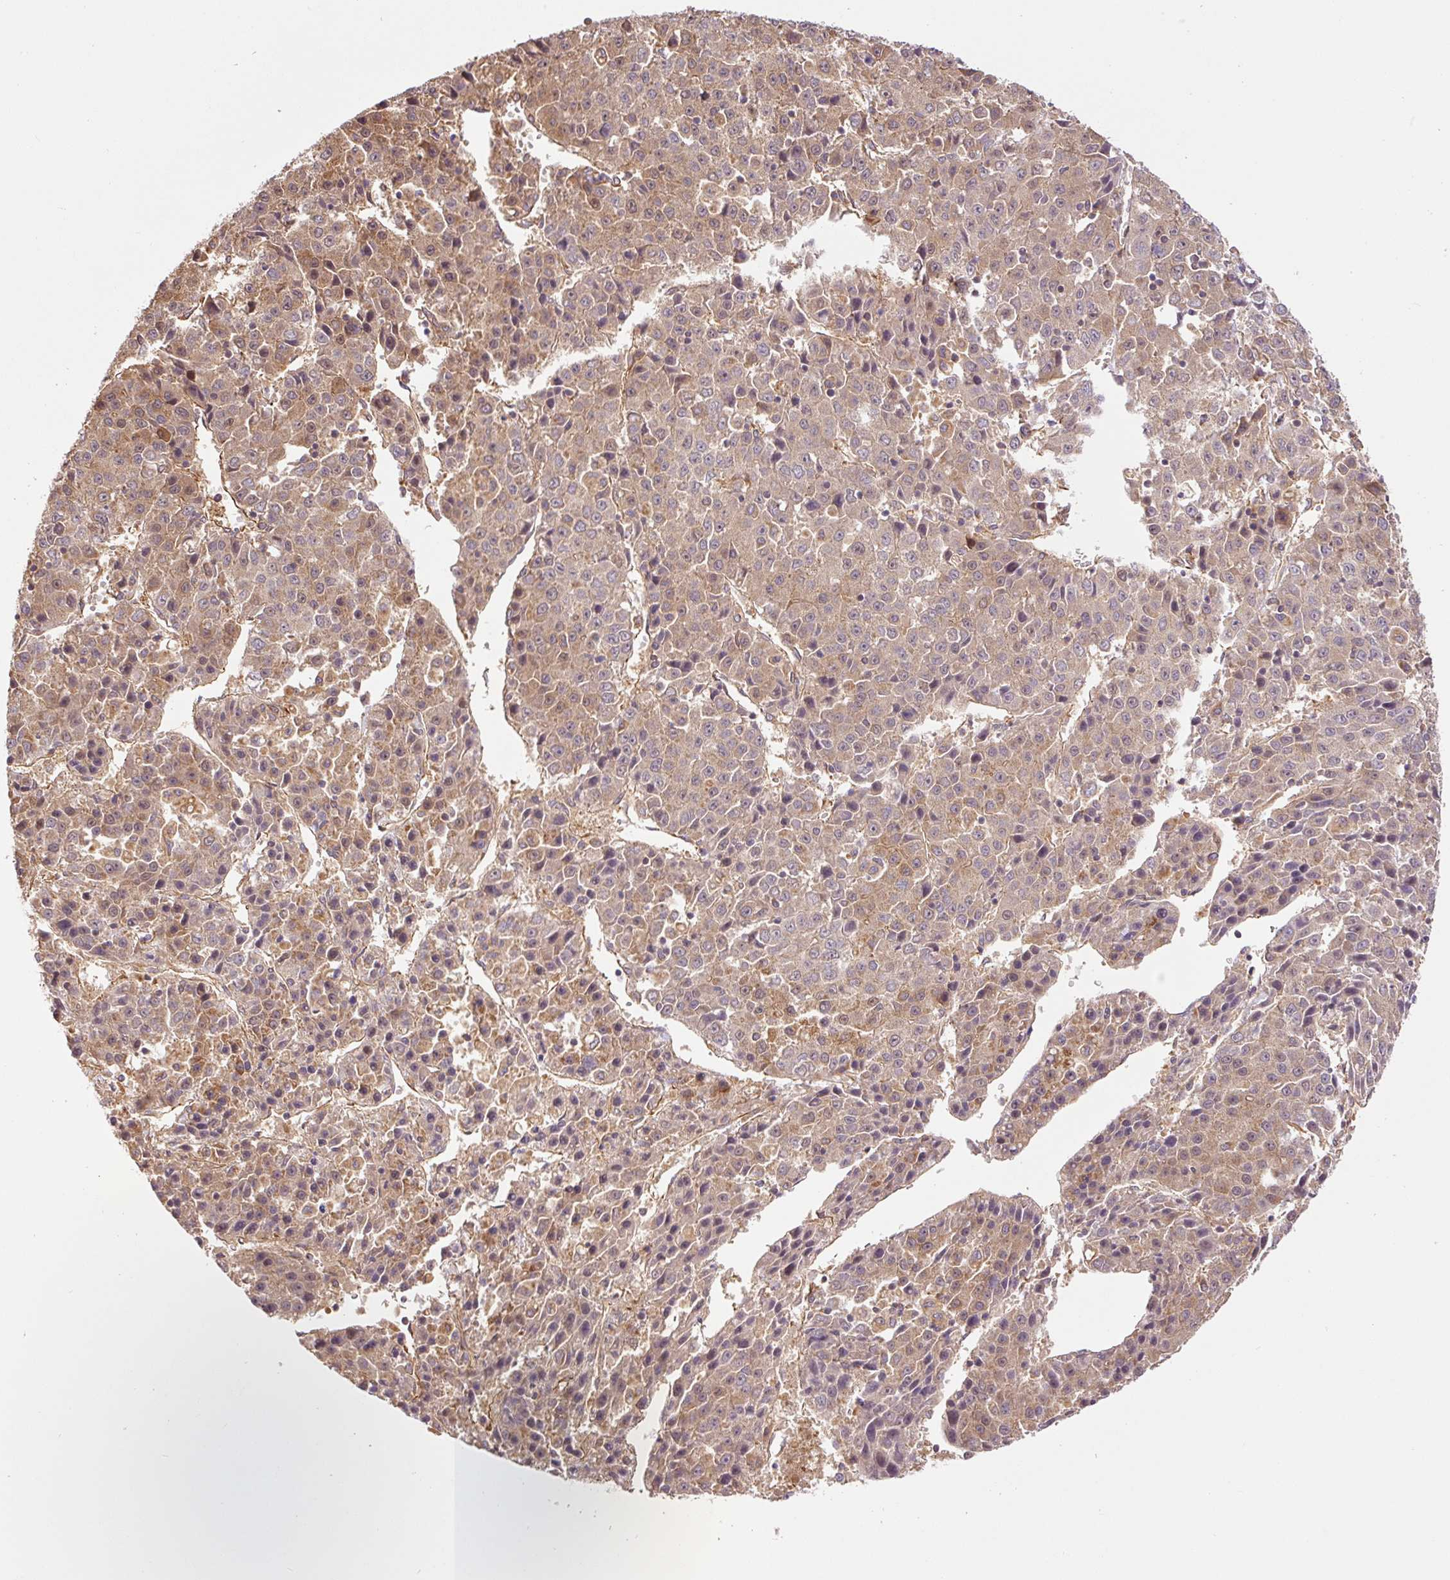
{"staining": {"intensity": "moderate", "quantity": ">75%", "location": "cytoplasmic/membranous"}, "tissue": "liver cancer", "cell_type": "Tumor cells", "image_type": "cancer", "snomed": [{"axis": "morphology", "description": "Carcinoma, Hepatocellular, NOS"}, {"axis": "topography", "description": "Liver"}], "caption": "This micrograph displays immunohistochemistry staining of human liver hepatocellular carcinoma, with medium moderate cytoplasmic/membranous staining in approximately >75% of tumor cells.", "gene": "PCK2", "patient": {"sex": "female", "age": 53}}